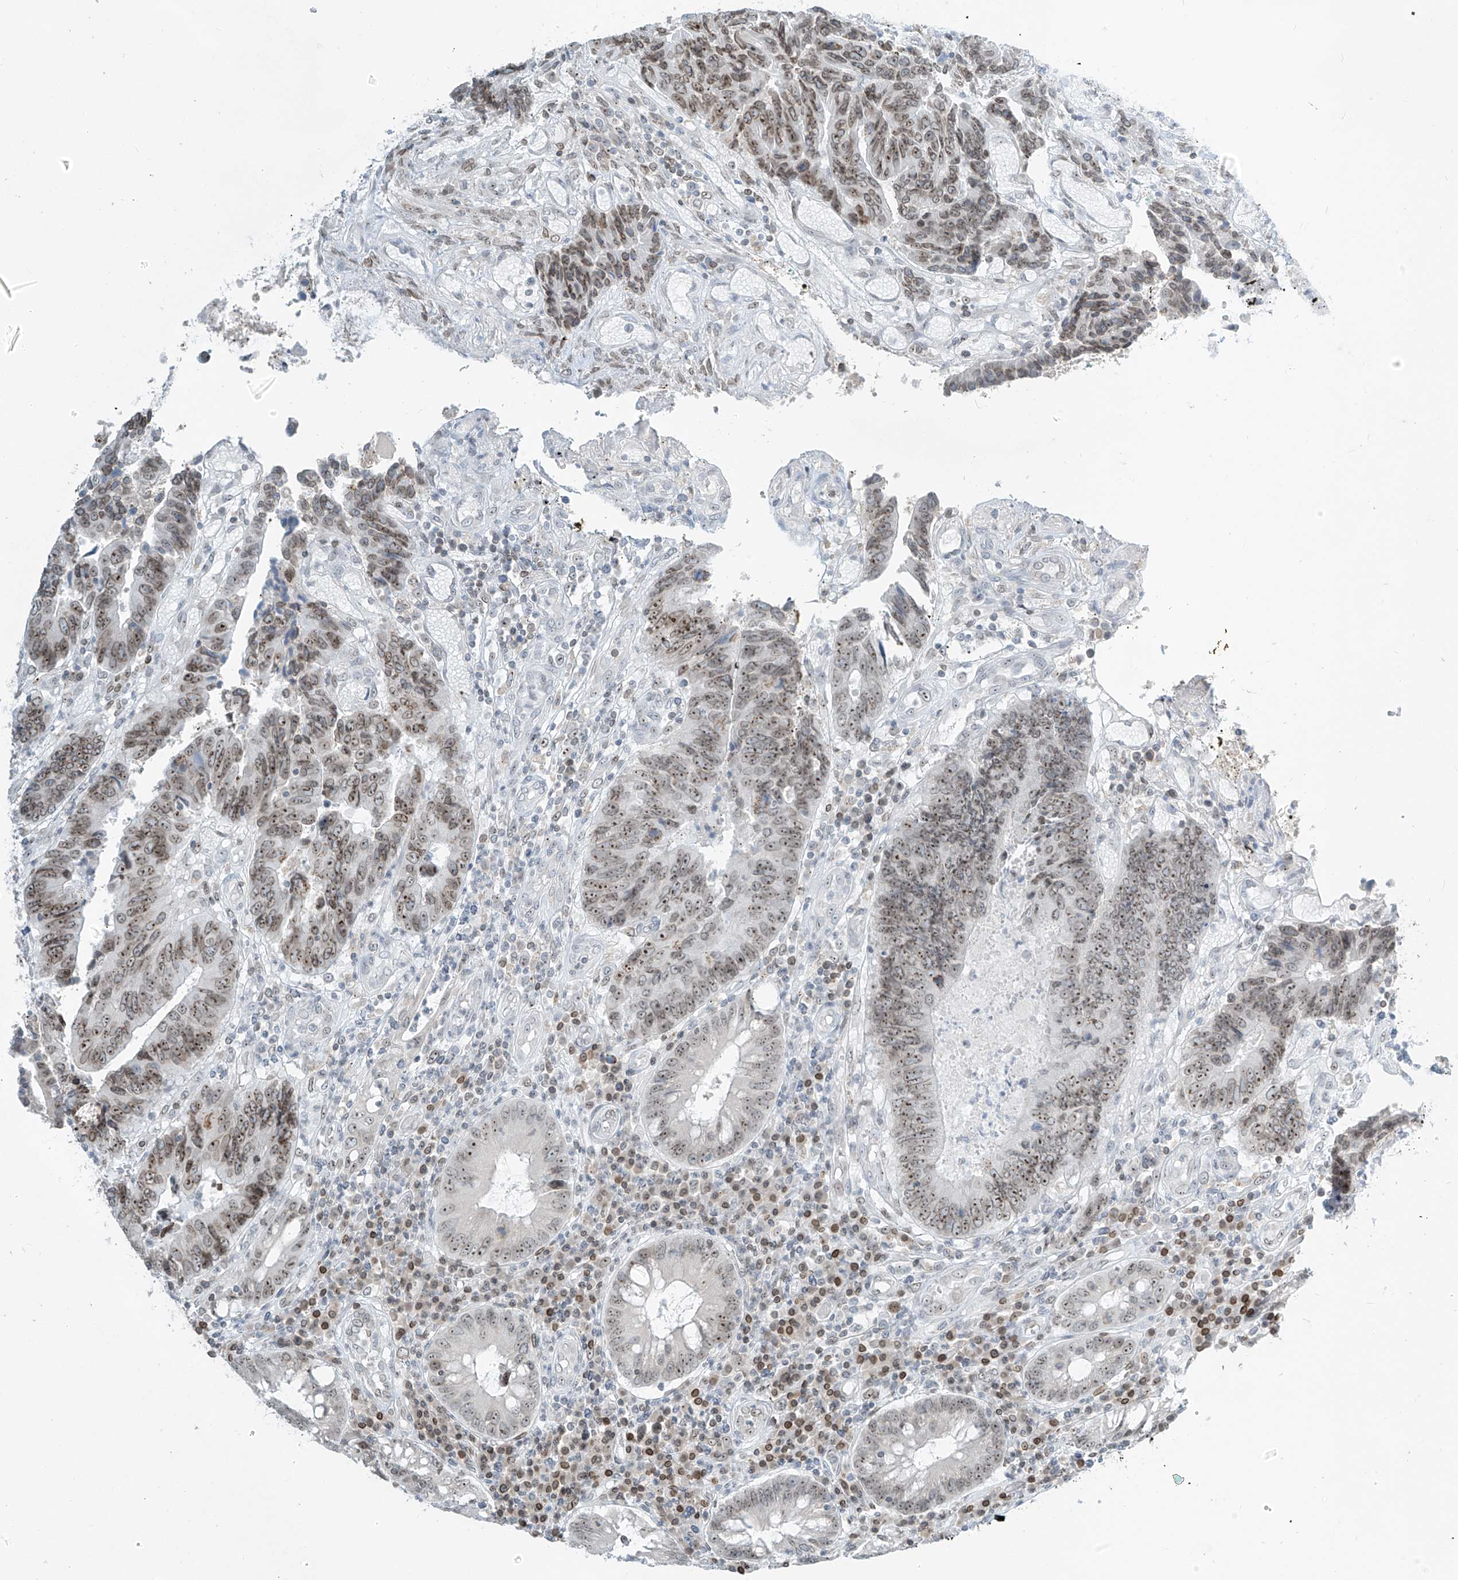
{"staining": {"intensity": "moderate", "quantity": ">75%", "location": "nuclear"}, "tissue": "colorectal cancer", "cell_type": "Tumor cells", "image_type": "cancer", "snomed": [{"axis": "morphology", "description": "Adenocarcinoma, NOS"}, {"axis": "topography", "description": "Rectum"}], "caption": "Moderate nuclear staining is appreciated in about >75% of tumor cells in colorectal cancer.", "gene": "SAMD15", "patient": {"sex": "male", "age": 84}}